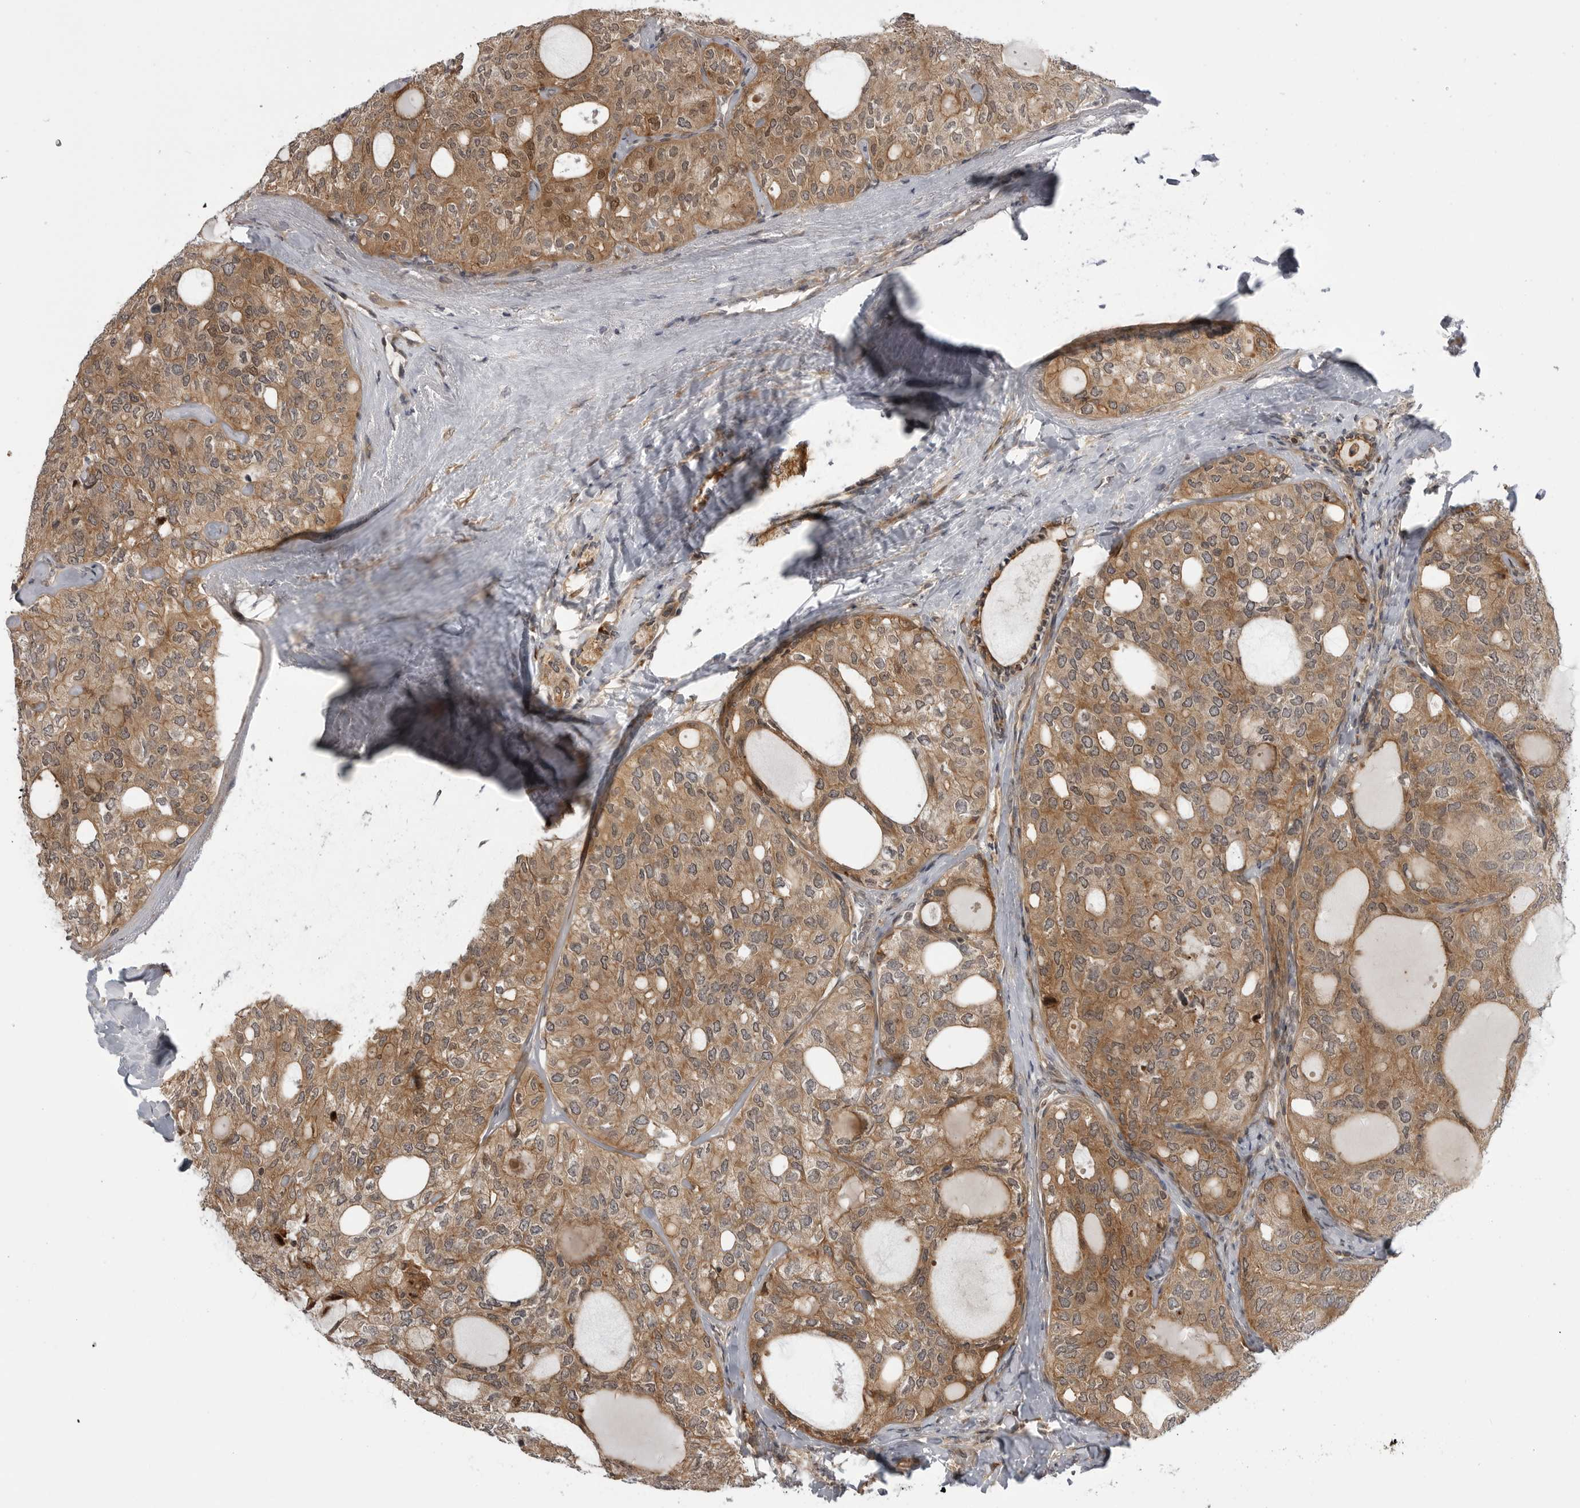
{"staining": {"intensity": "moderate", "quantity": ">75%", "location": "cytoplasmic/membranous,nuclear"}, "tissue": "thyroid cancer", "cell_type": "Tumor cells", "image_type": "cancer", "snomed": [{"axis": "morphology", "description": "Follicular adenoma carcinoma, NOS"}, {"axis": "topography", "description": "Thyroid gland"}], "caption": "Thyroid cancer (follicular adenoma carcinoma) stained with DAB (3,3'-diaminobenzidine) IHC shows medium levels of moderate cytoplasmic/membranous and nuclear expression in approximately >75% of tumor cells. The protein is shown in brown color, while the nuclei are stained blue.", "gene": "LRRC45", "patient": {"sex": "male", "age": 75}}